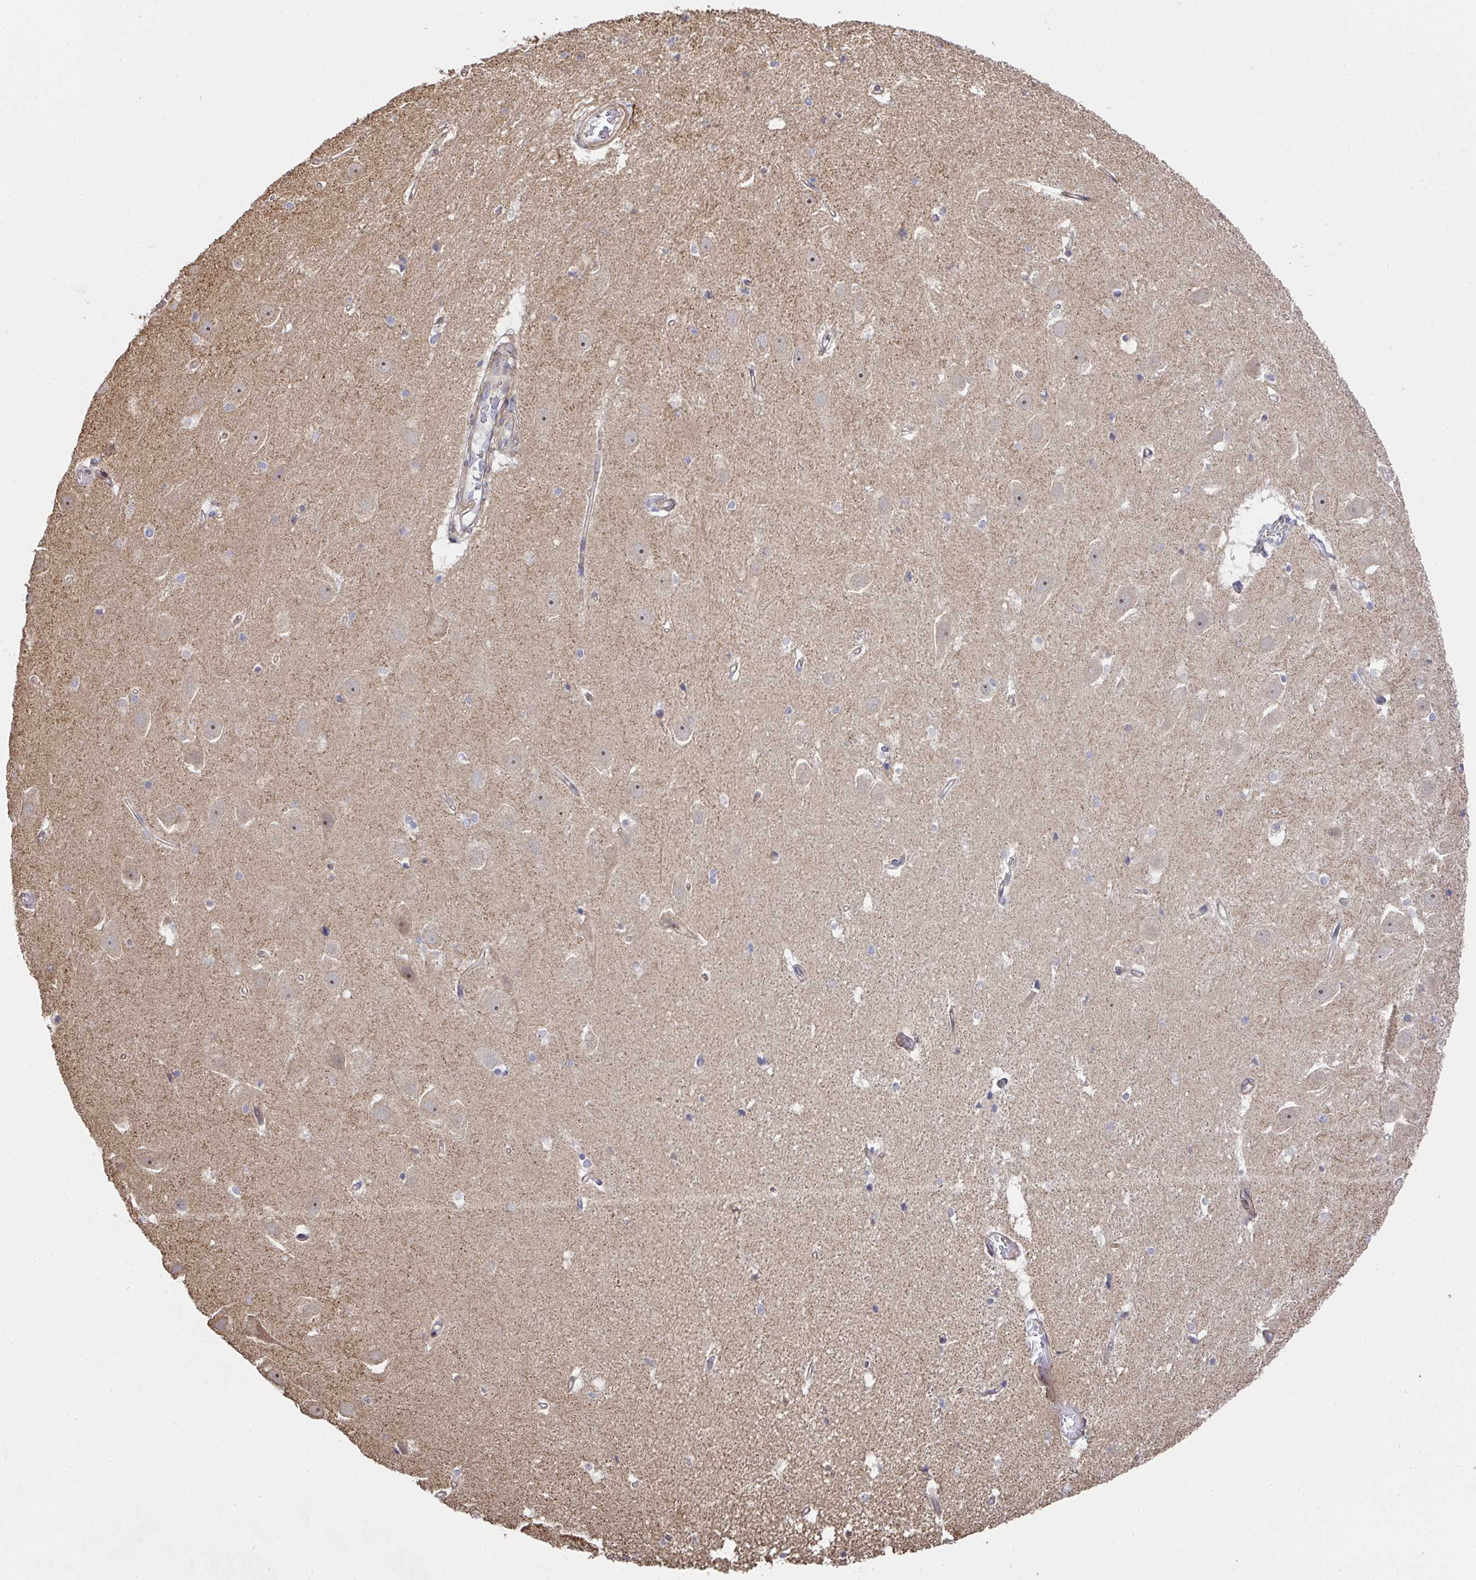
{"staining": {"intensity": "negative", "quantity": "none", "location": "none"}, "tissue": "hippocampus", "cell_type": "Glial cells", "image_type": "normal", "snomed": [{"axis": "morphology", "description": "Normal tissue, NOS"}, {"axis": "topography", "description": "Hippocampus"}], "caption": "Human hippocampus stained for a protein using immunohistochemistry (IHC) exhibits no expression in glial cells.", "gene": "AGTPBP1", "patient": {"sex": "male", "age": 63}}